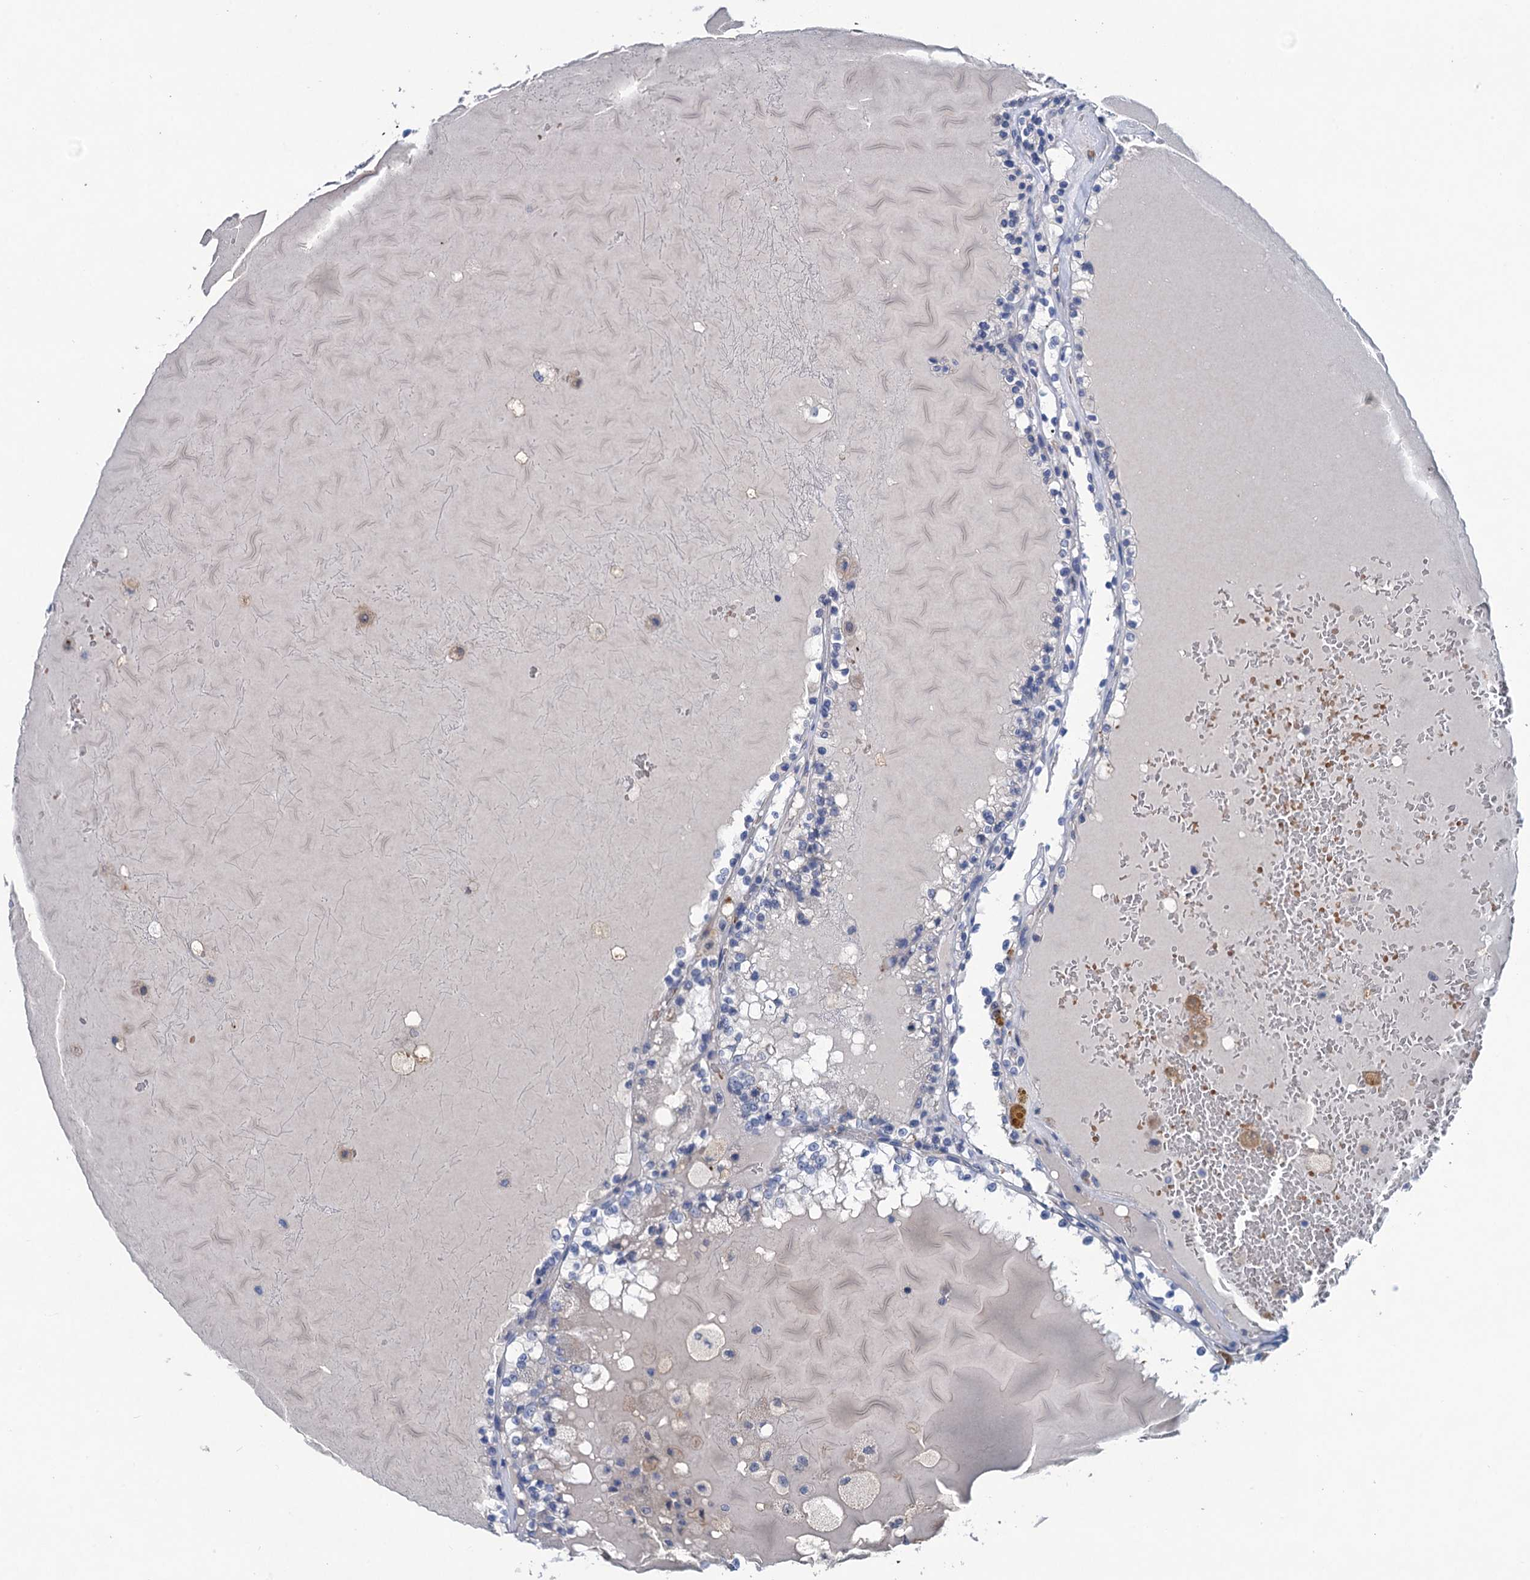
{"staining": {"intensity": "negative", "quantity": "none", "location": "none"}, "tissue": "renal cancer", "cell_type": "Tumor cells", "image_type": "cancer", "snomed": [{"axis": "morphology", "description": "Adenocarcinoma, NOS"}, {"axis": "topography", "description": "Kidney"}], "caption": "An immunohistochemistry micrograph of renal cancer is shown. There is no staining in tumor cells of renal cancer. (DAB (3,3'-diaminobenzidine) immunohistochemistry with hematoxylin counter stain).", "gene": "RTKN2", "patient": {"sex": "female", "age": 56}}